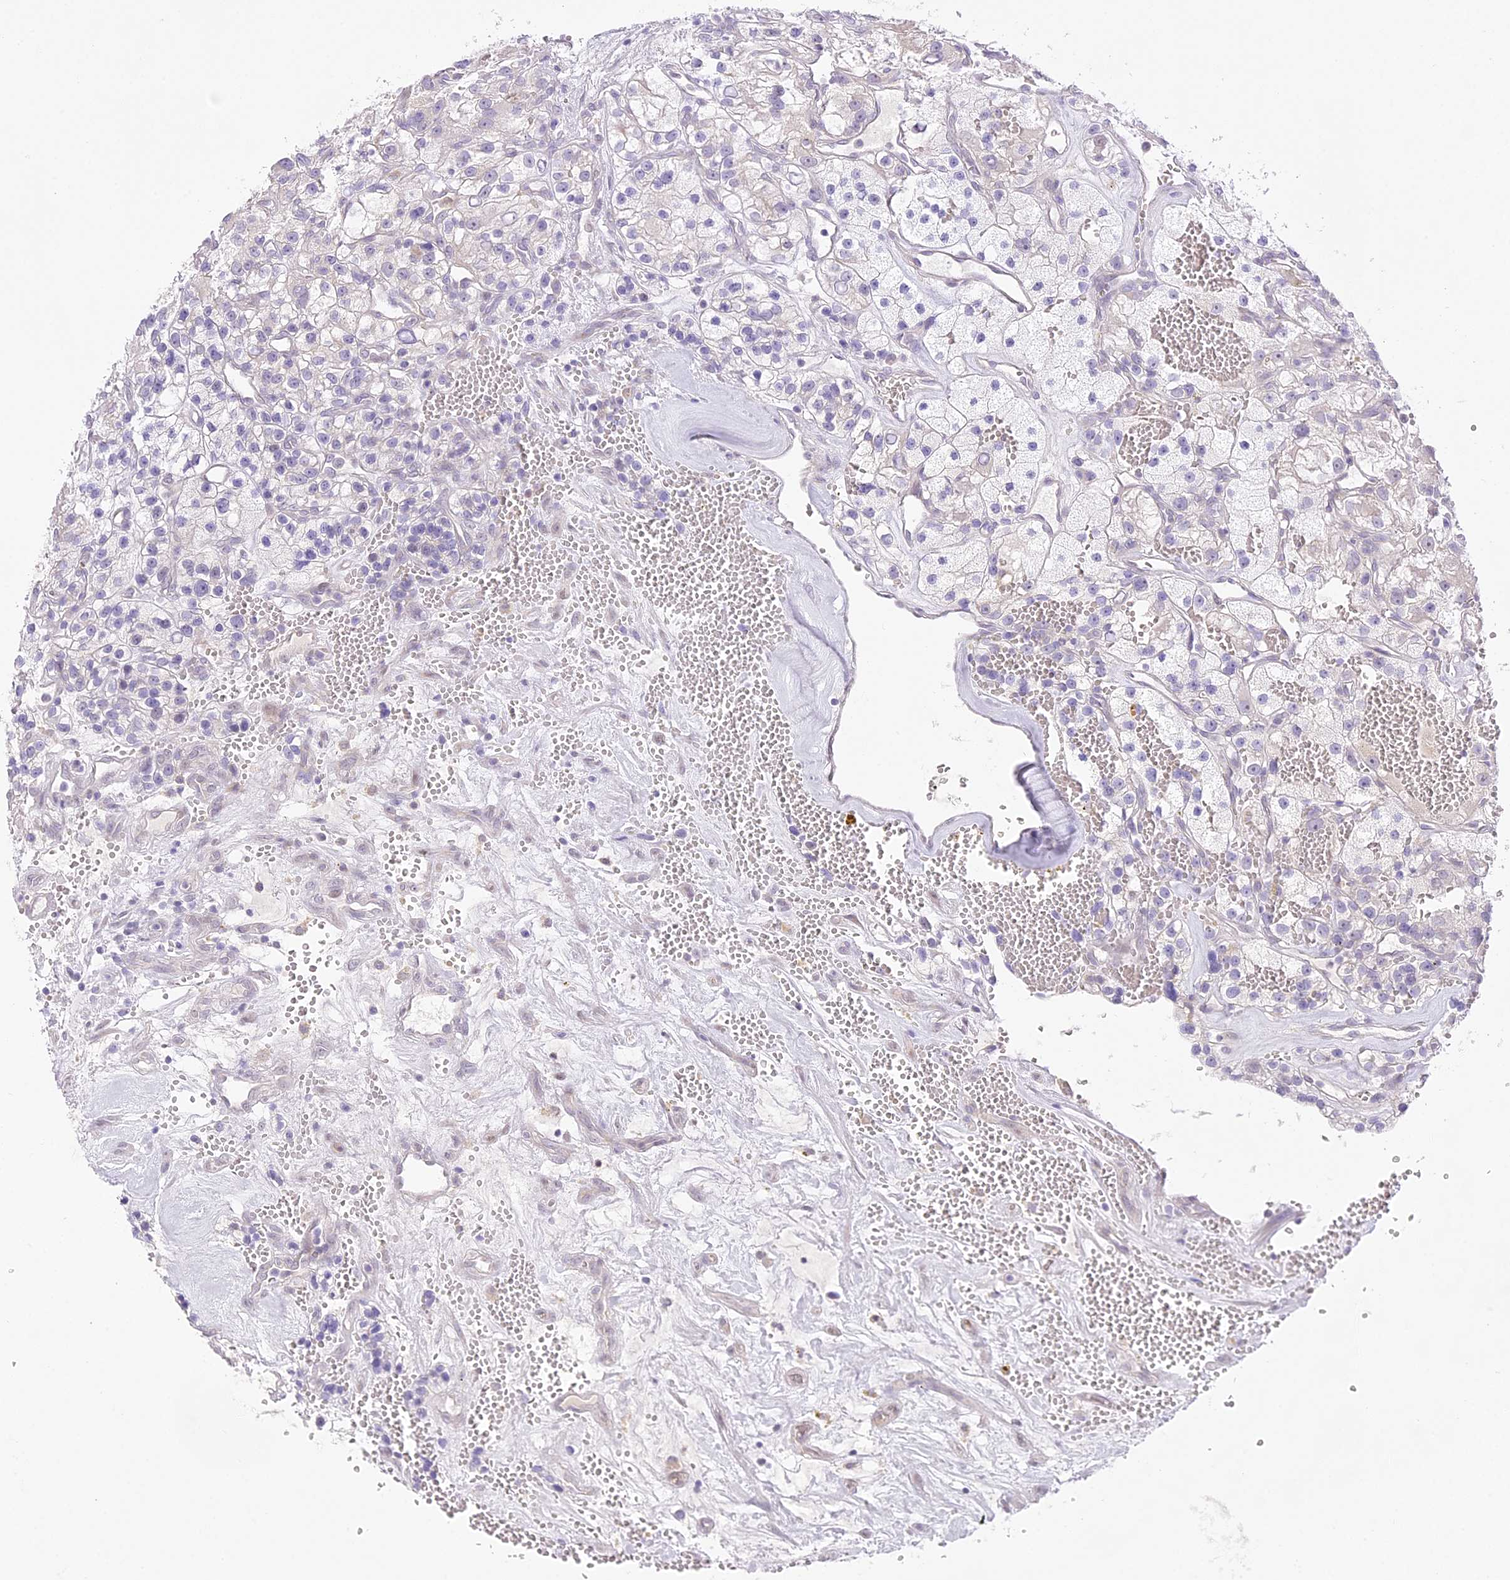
{"staining": {"intensity": "negative", "quantity": "none", "location": "none"}, "tissue": "renal cancer", "cell_type": "Tumor cells", "image_type": "cancer", "snomed": [{"axis": "morphology", "description": "Adenocarcinoma, NOS"}, {"axis": "topography", "description": "Kidney"}], "caption": "The micrograph shows no significant expression in tumor cells of adenocarcinoma (renal).", "gene": "CCDC30", "patient": {"sex": "female", "age": 57}}